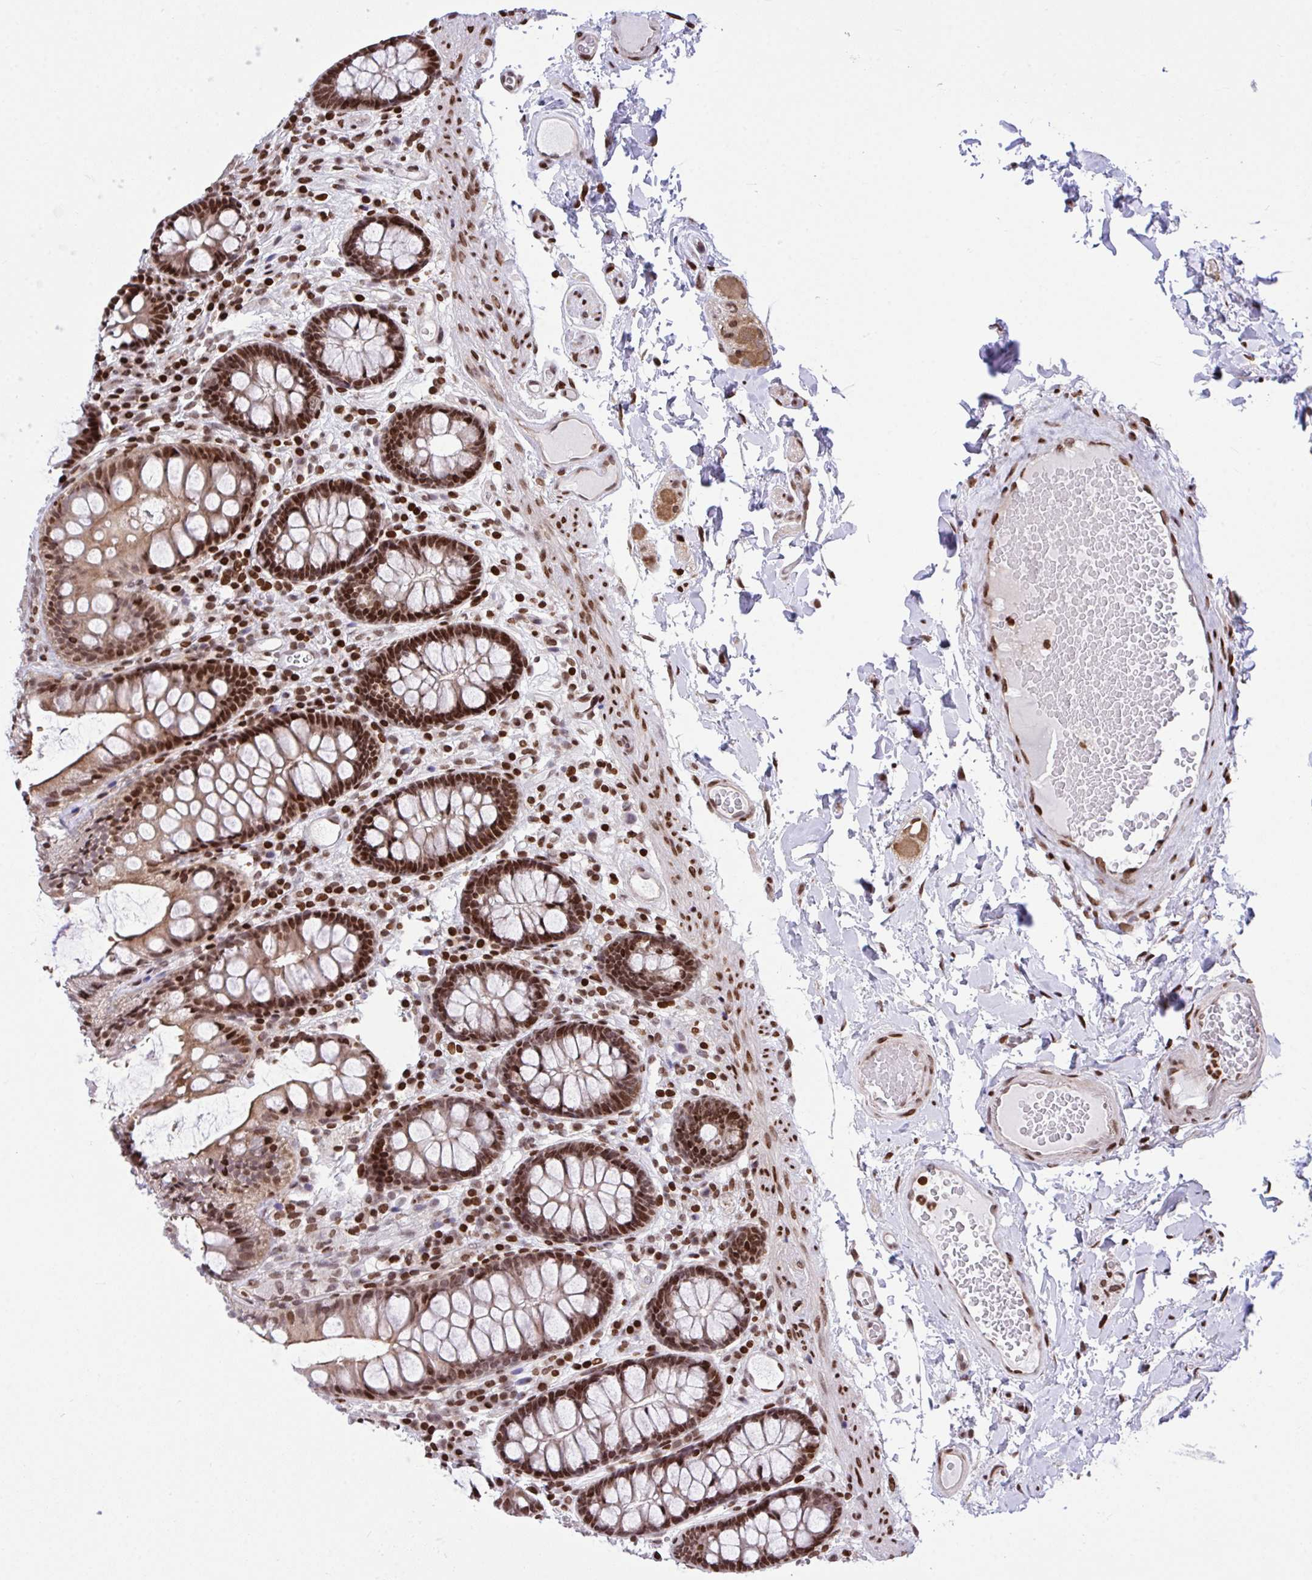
{"staining": {"intensity": "moderate", "quantity": ">75%", "location": "nuclear"}, "tissue": "colon", "cell_type": "Endothelial cells", "image_type": "normal", "snomed": [{"axis": "morphology", "description": "Normal tissue, NOS"}, {"axis": "topography", "description": "Colon"}], "caption": "Immunohistochemistry (IHC) photomicrograph of benign colon: colon stained using immunohistochemistry exhibits medium levels of moderate protein expression localized specifically in the nuclear of endothelial cells, appearing as a nuclear brown color.", "gene": "RAPGEF5", "patient": {"sex": "male", "age": 84}}